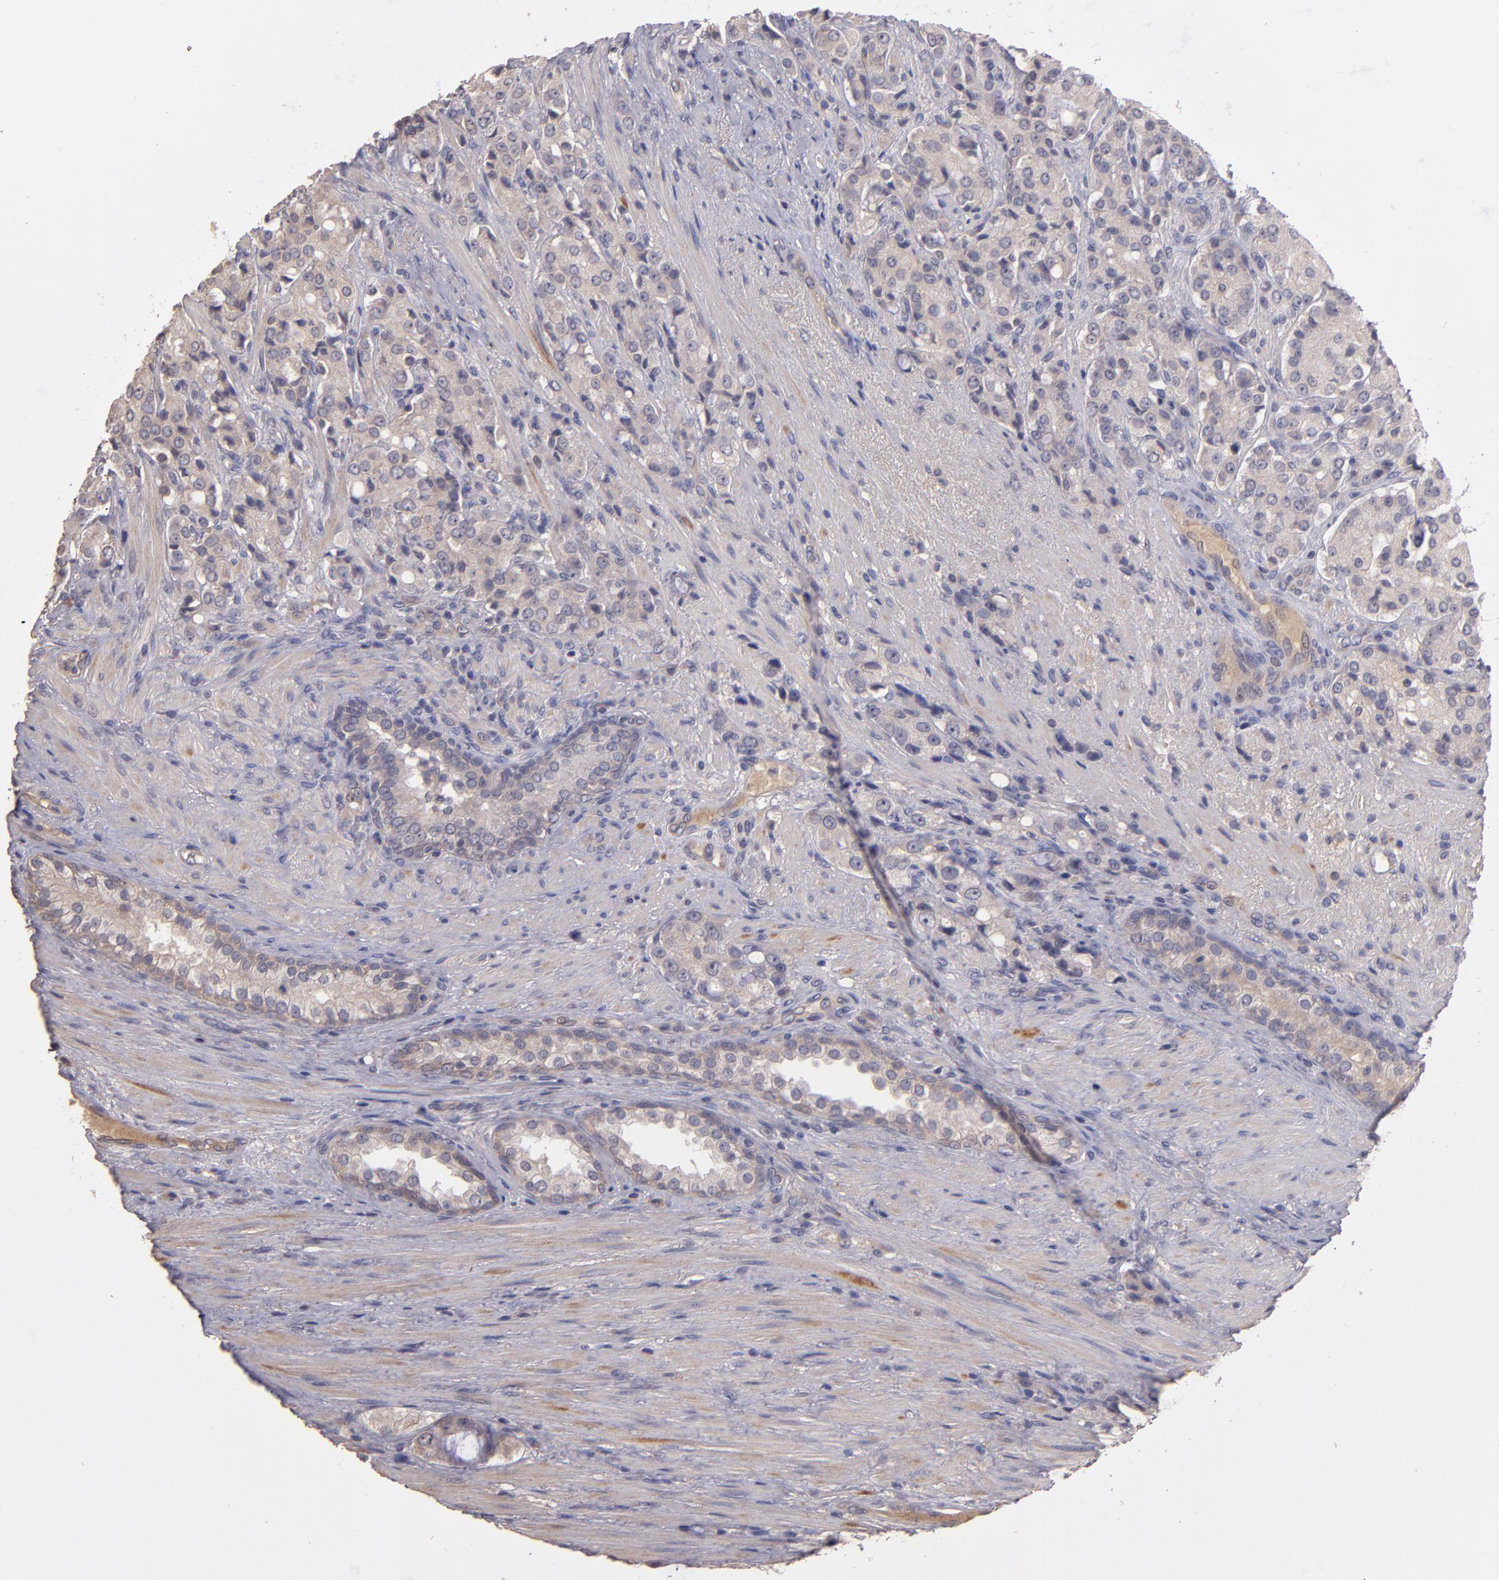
{"staining": {"intensity": "weak", "quantity": "25%-75%", "location": "cytoplasmic/membranous"}, "tissue": "prostate cancer", "cell_type": "Tumor cells", "image_type": "cancer", "snomed": [{"axis": "morphology", "description": "Adenocarcinoma, High grade"}, {"axis": "topography", "description": "Prostate"}], "caption": "Adenocarcinoma (high-grade) (prostate) was stained to show a protein in brown. There is low levels of weak cytoplasmic/membranous positivity in about 25%-75% of tumor cells.", "gene": "GNAZ", "patient": {"sex": "male", "age": 72}}